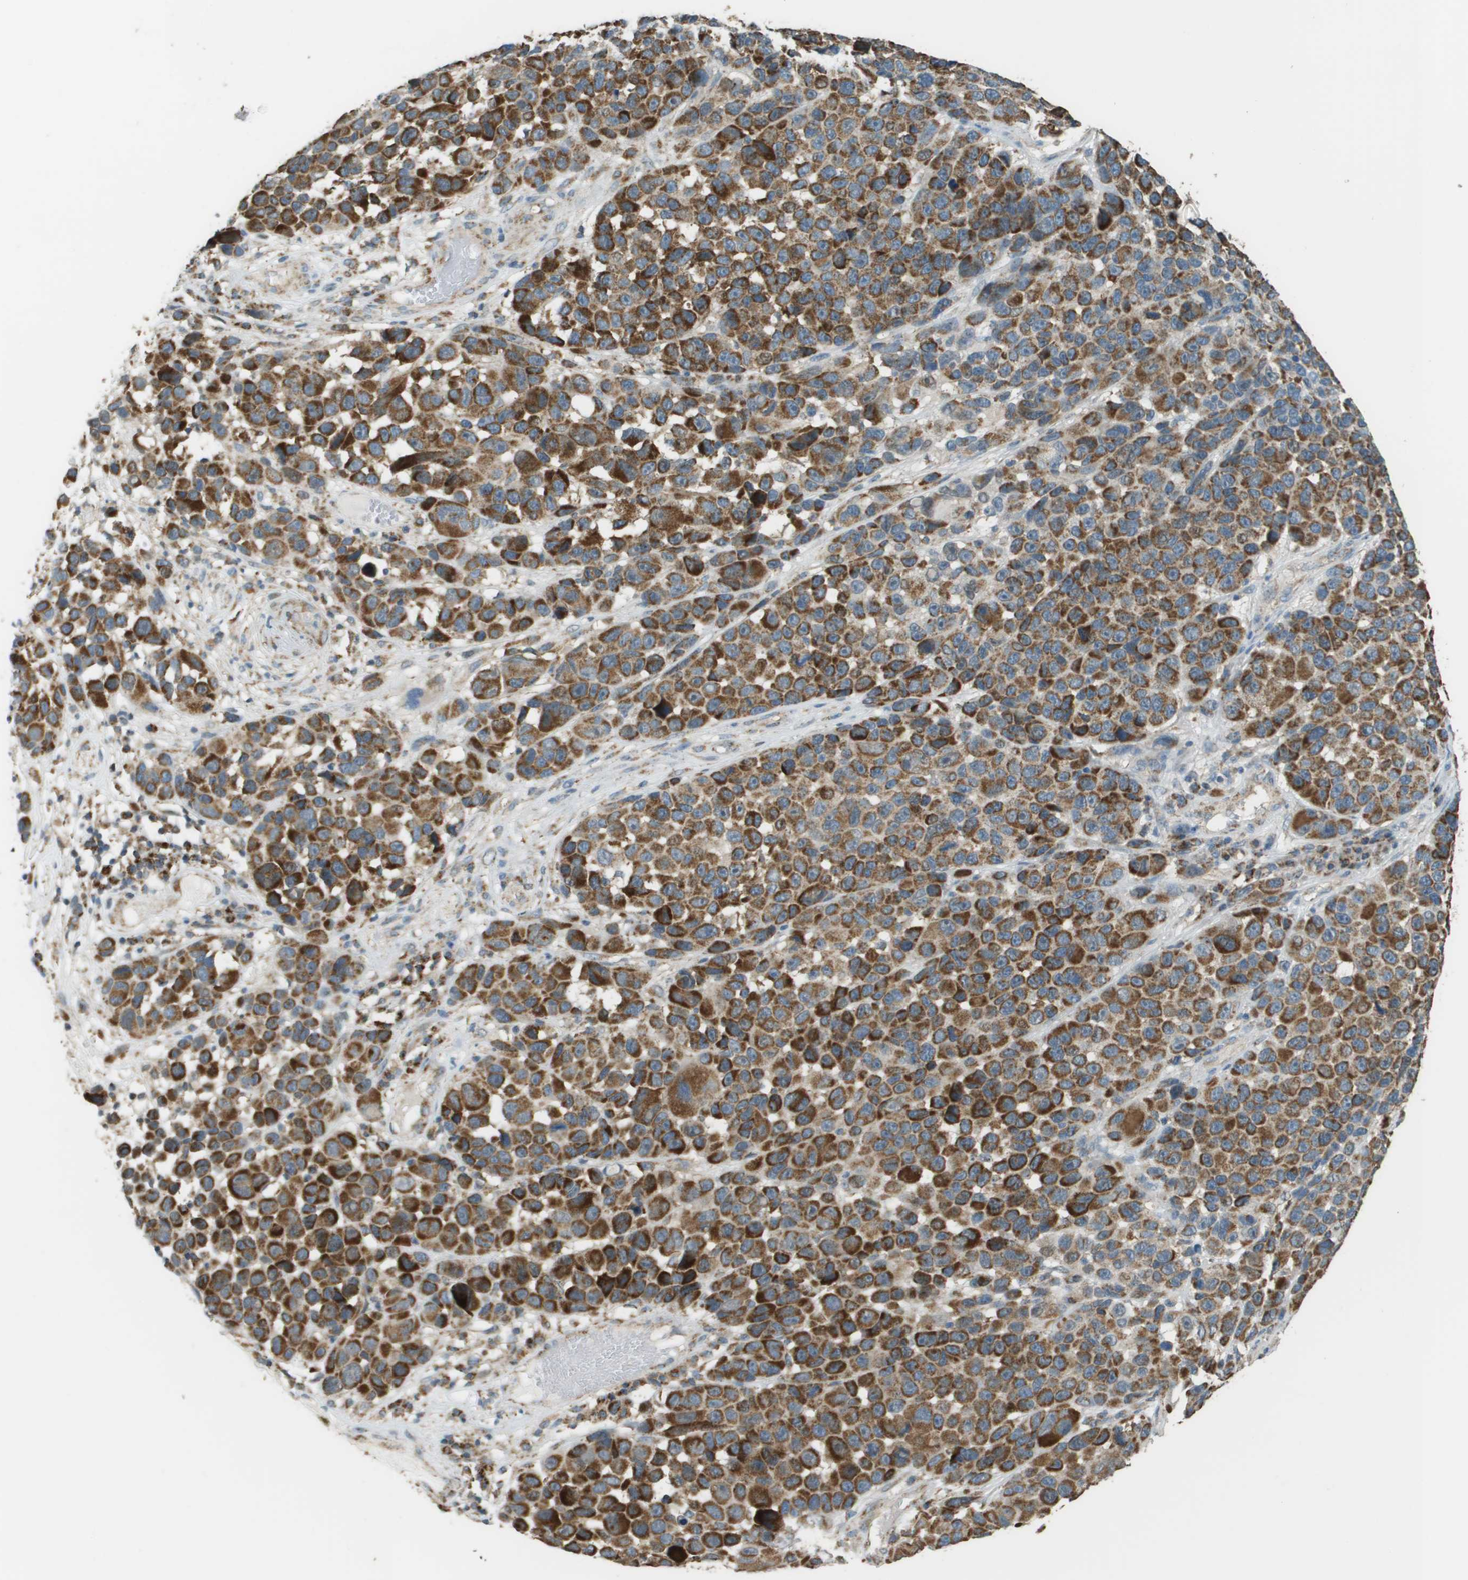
{"staining": {"intensity": "strong", "quantity": ">75%", "location": "cytoplasmic/membranous"}, "tissue": "melanoma", "cell_type": "Tumor cells", "image_type": "cancer", "snomed": [{"axis": "morphology", "description": "Malignant melanoma, NOS"}, {"axis": "topography", "description": "Skin"}], "caption": "Human melanoma stained for a protein (brown) exhibits strong cytoplasmic/membranous positive staining in approximately >75% of tumor cells.", "gene": "FH", "patient": {"sex": "male", "age": 53}}